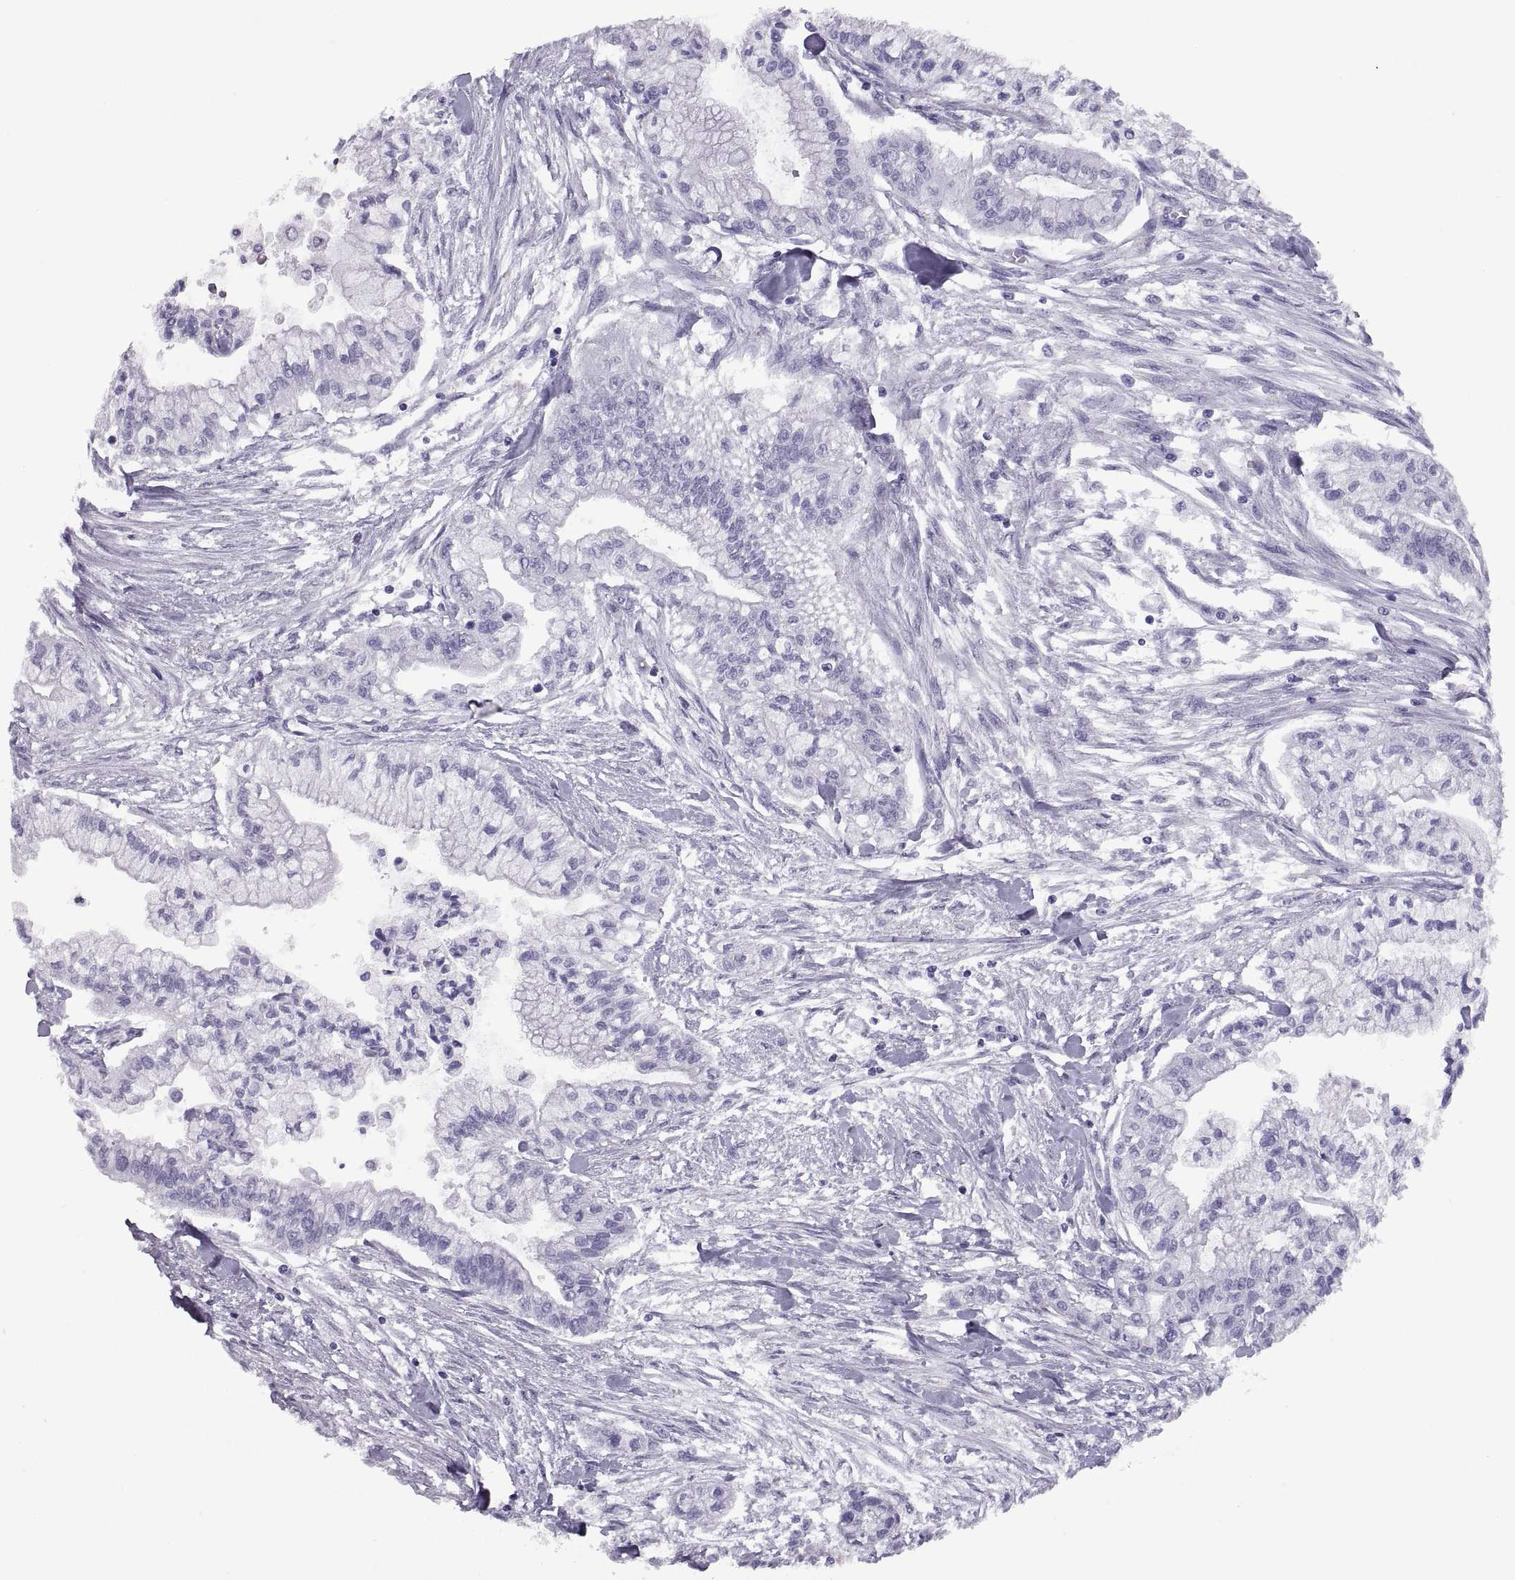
{"staining": {"intensity": "negative", "quantity": "none", "location": "none"}, "tissue": "pancreatic cancer", "cell_type": "Tumor cells", "image_type": "cancer", "snomed": [{"axis": "morphology", "description": "Adenocarcinoma, NOS"}, {"axis": "topography", "description": "Pancreas"}], "caption": "Tumor cells show no significant positivity in pancreatic adenocarcinoma. (Stains: DAB (3,3'-diaminobenzidine) immunohistochemistry with hematoxylin counter stain, Microscopy: brightfield microscopy at high magnification).", "gene": "RGS20", "patient": {"sex": "male", "age": 54}}